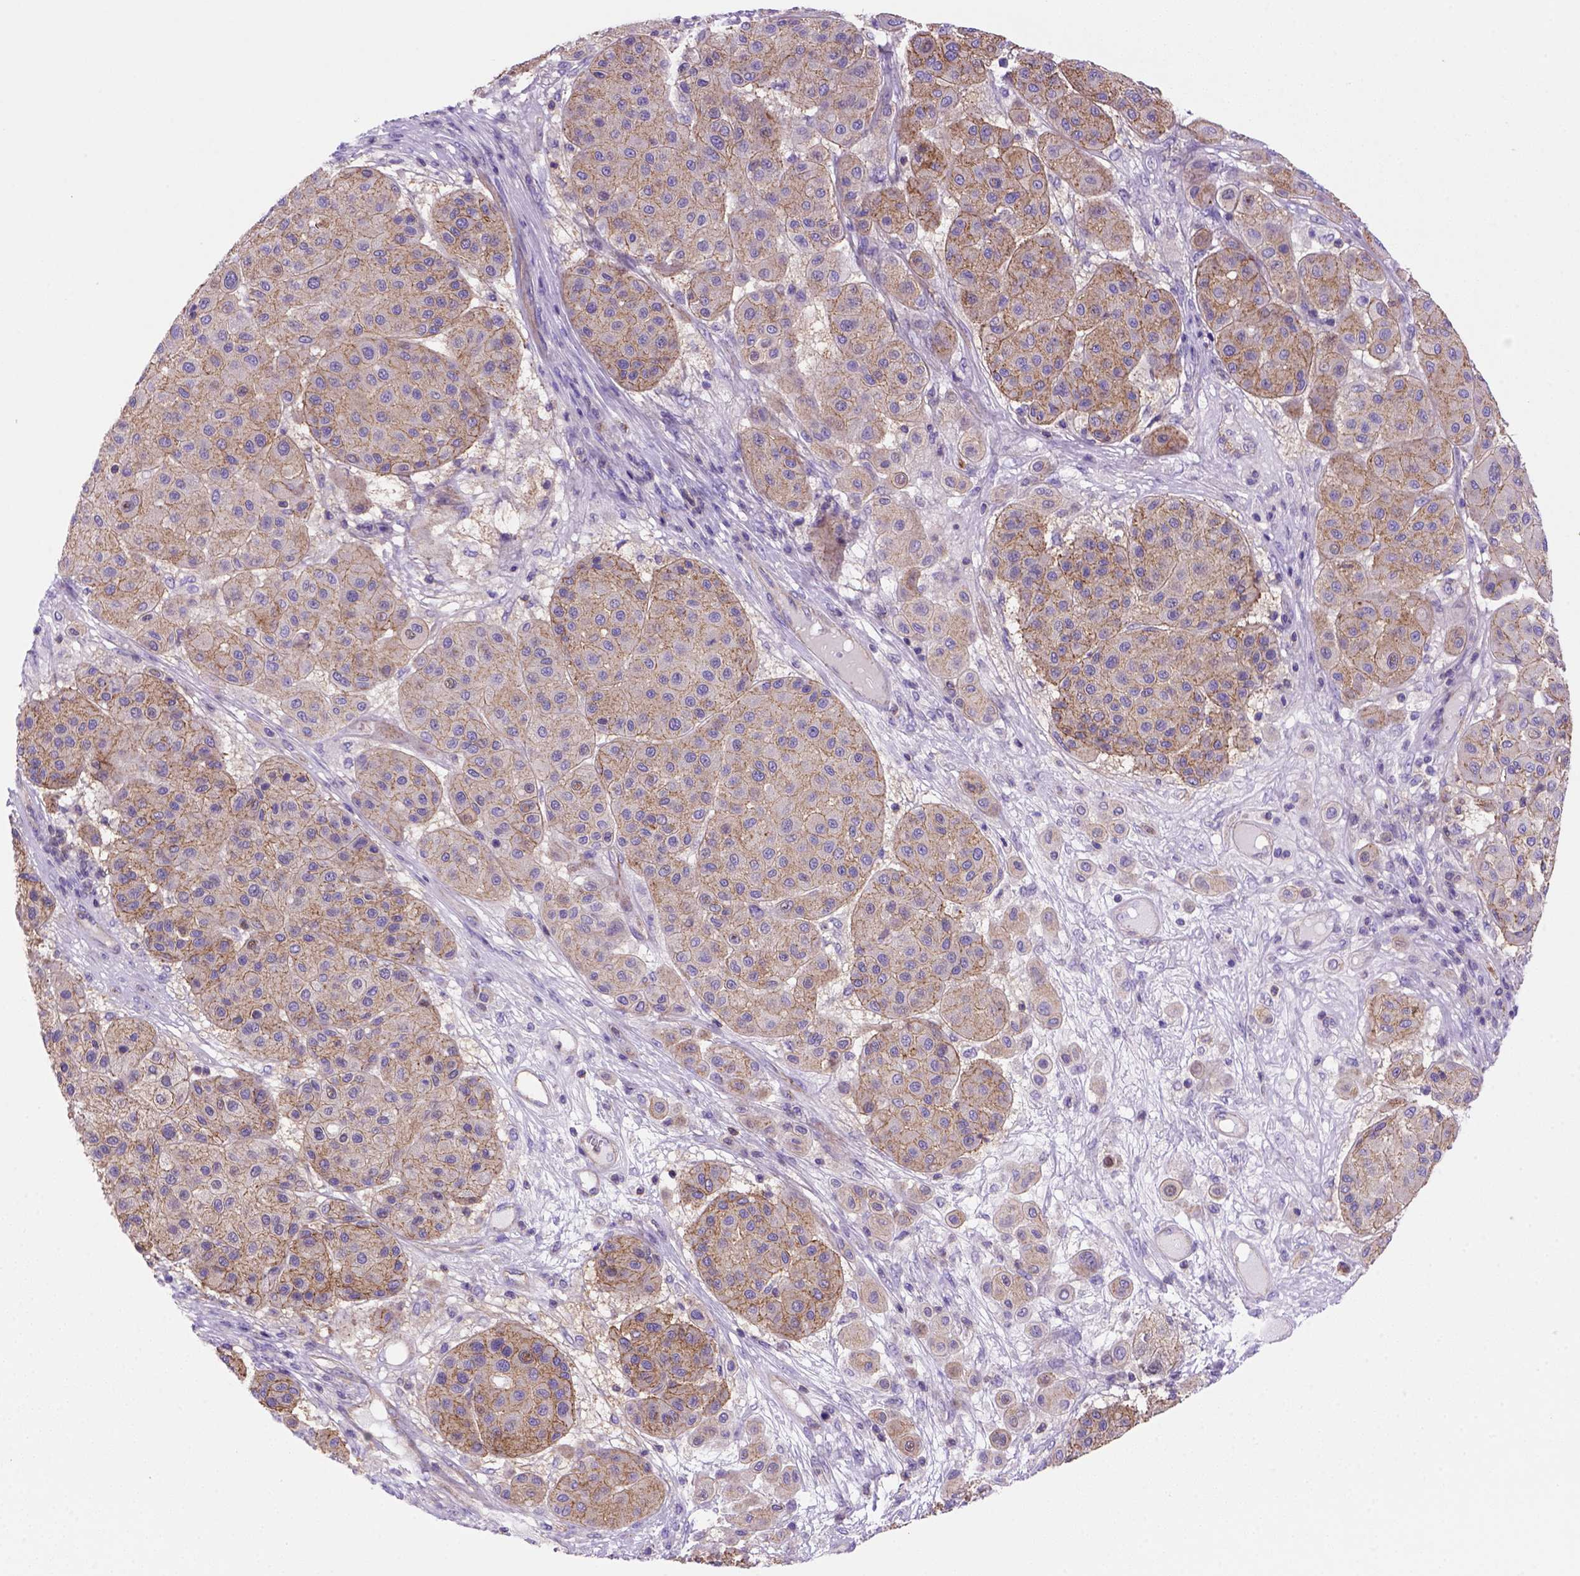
{"staining": {"intensity": "moderate", "quantity": ">75%", "location": "cytoplasmic/membranous"}, "tissue": "melanoma", "cell_type": "Tumor cells", "image_type": "cancer", "snomed": [{"axis": "morphology", "description": "Malignant melanoma, Metastatic site"}, {"axis": "topography", "description": "Smooth muscle"}], "caption": "Immunohistochemistry (IHC) staining of melanoma, which shows medium levels of moderate cytoplasmic/membranous staining in approximately >75% of tumor cells indicating moderate cytoplasmic/membranous protein staining. The staining was performed using DAB (brown) for protein detection and nuclei were counterstained in hematoxylin (blue).", "gene": "PEX12", "patient": {"sex": "male", "age": 41}}